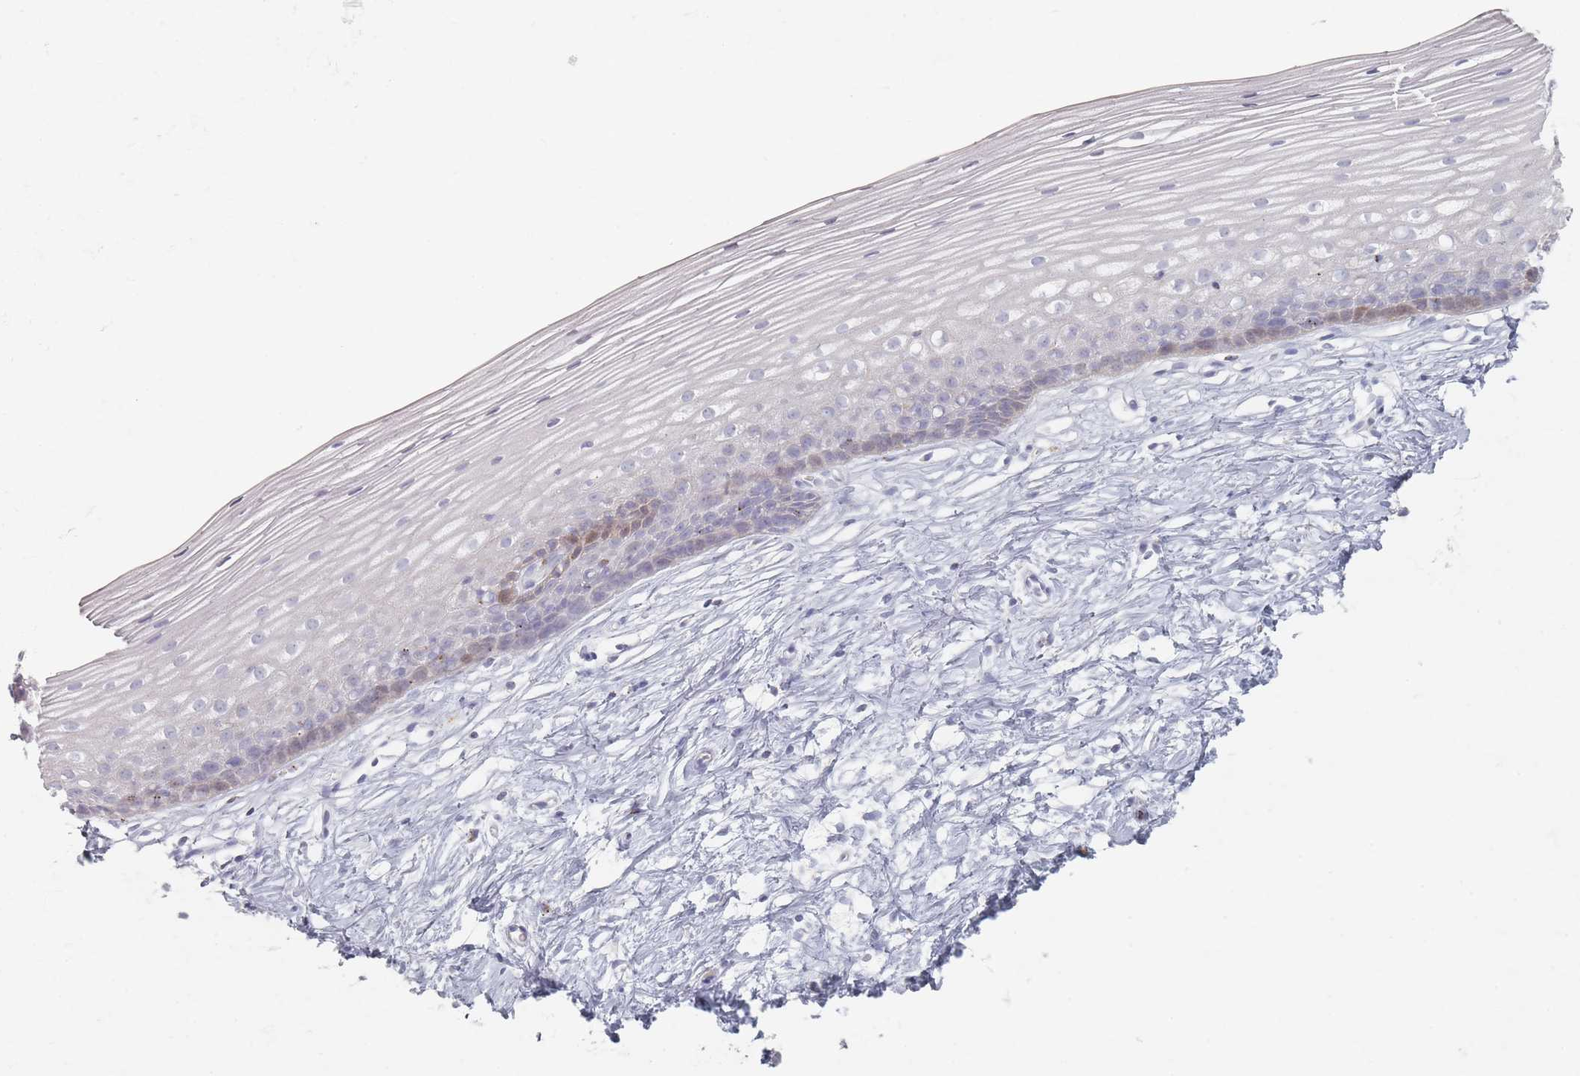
{"staining": {"intensity": "negative", "quantity": "none", "location": "none"}, "tissue": "cervix", "cell_type": "Glandular cells", "image_type": "normal", "snomed": [{"axis": "morphology", "description": "Normal tissue, NOS"}, {"axis": "topography", "description": "Cervix"}], "caption": "IHC histopathology image of unremarkable cervix stained for a protein (brown), which exhibits no staining in glandular cells.", "gene": "ENSG00000251357", "patient": {"sex": "female", "age": 40}}